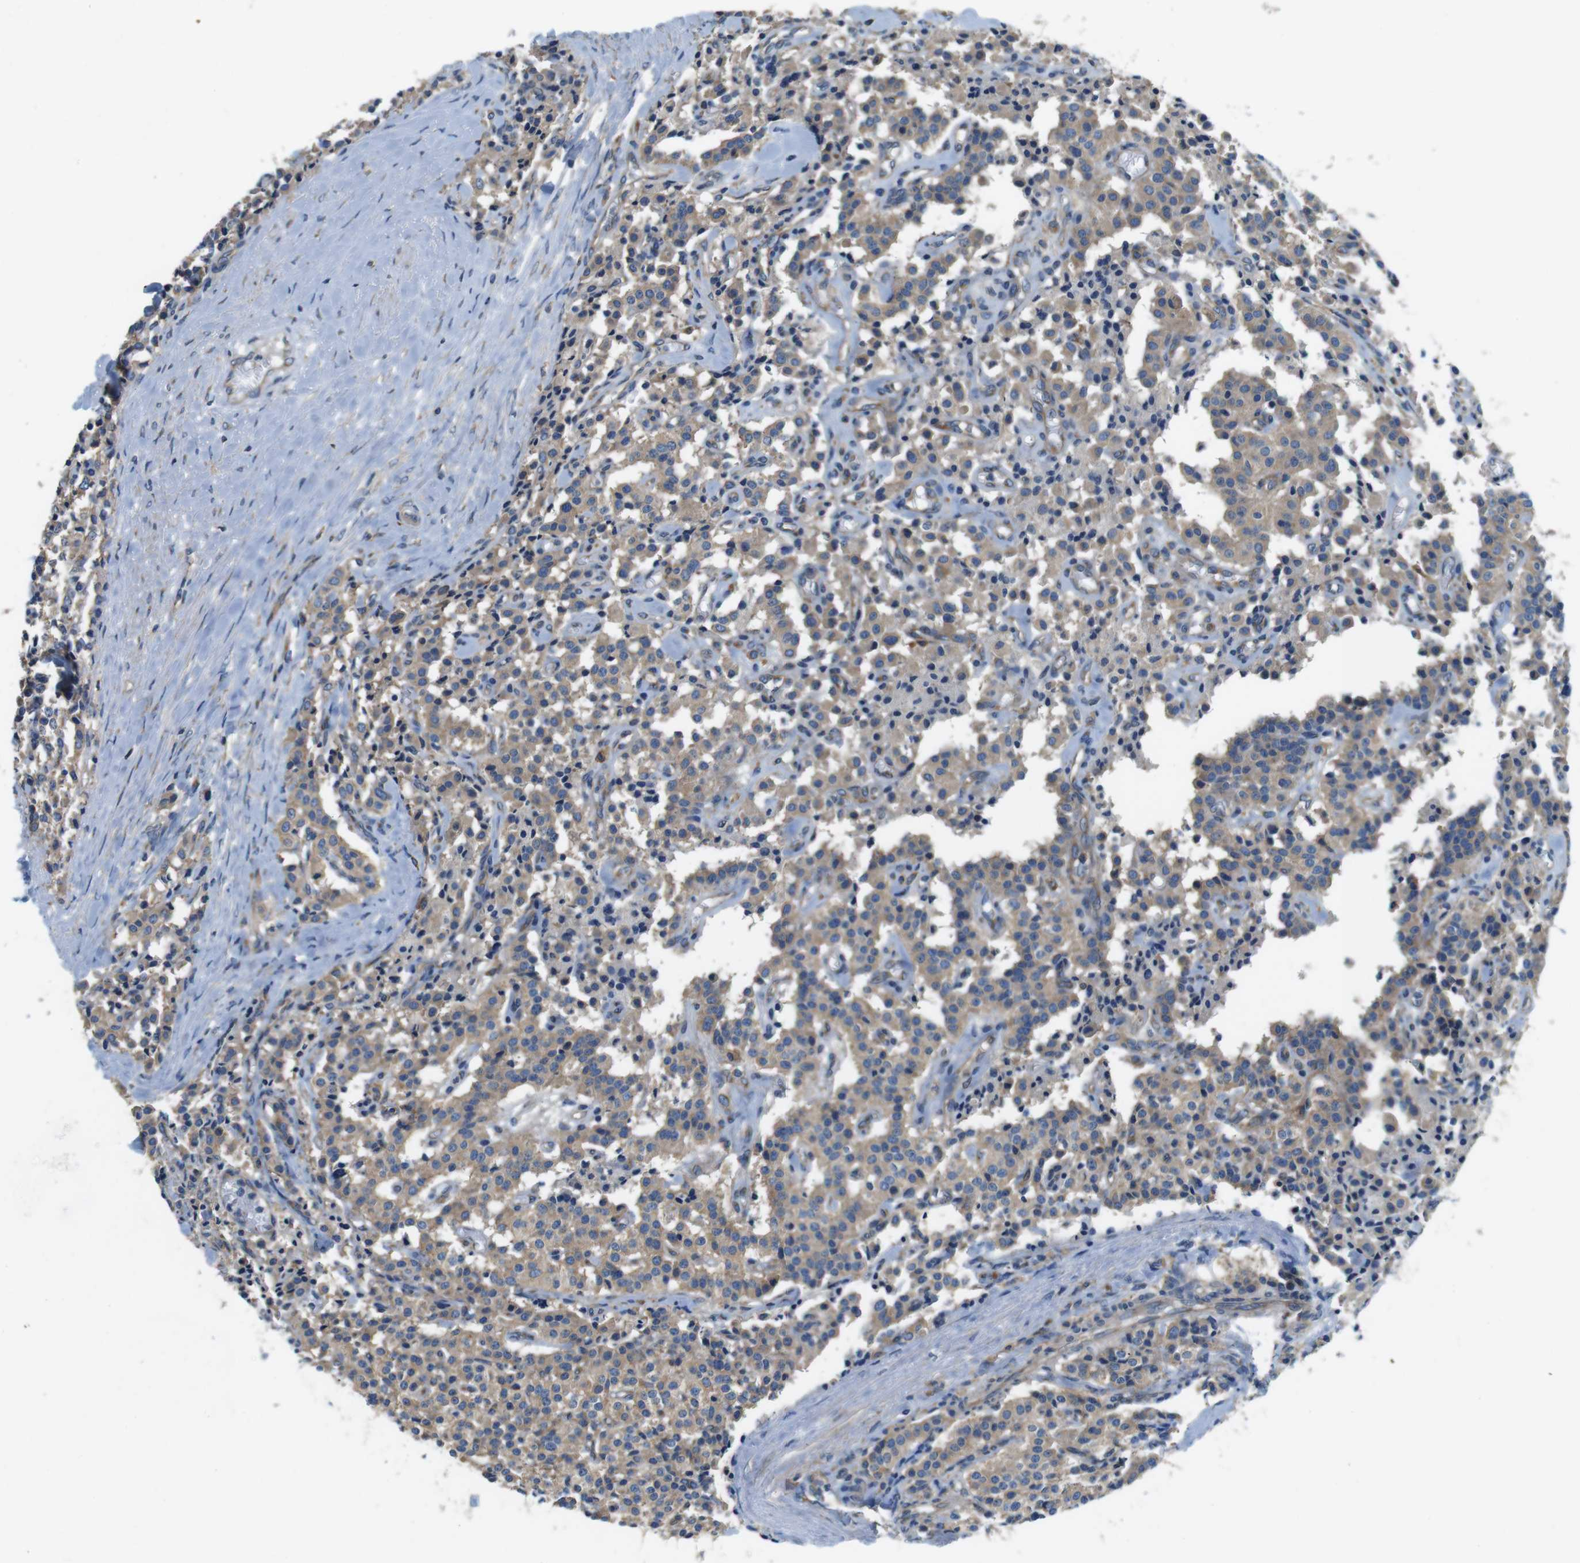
{"staining": {"intensity": "weak", "quantity": ">75%", "location": "cytoplasmic/membranous"}, "tissue": "carcinoid", "cell_type": "Tumor cells", "image_type": "cancer", "snomed": [{"axis": "morphology", "description": "Carcinoid, malignant, NOS"}, {"axis": "topography", "description": "Lung"}], "caption": "Immunohistochemistry (DAB) staining of malignant carcinoid demonstrates weak cytoplasmic/membranous protein expression in about >75% of tumor cells.", "gene": "DENND4C", "patient": {"sex": "male", "age": 30}}